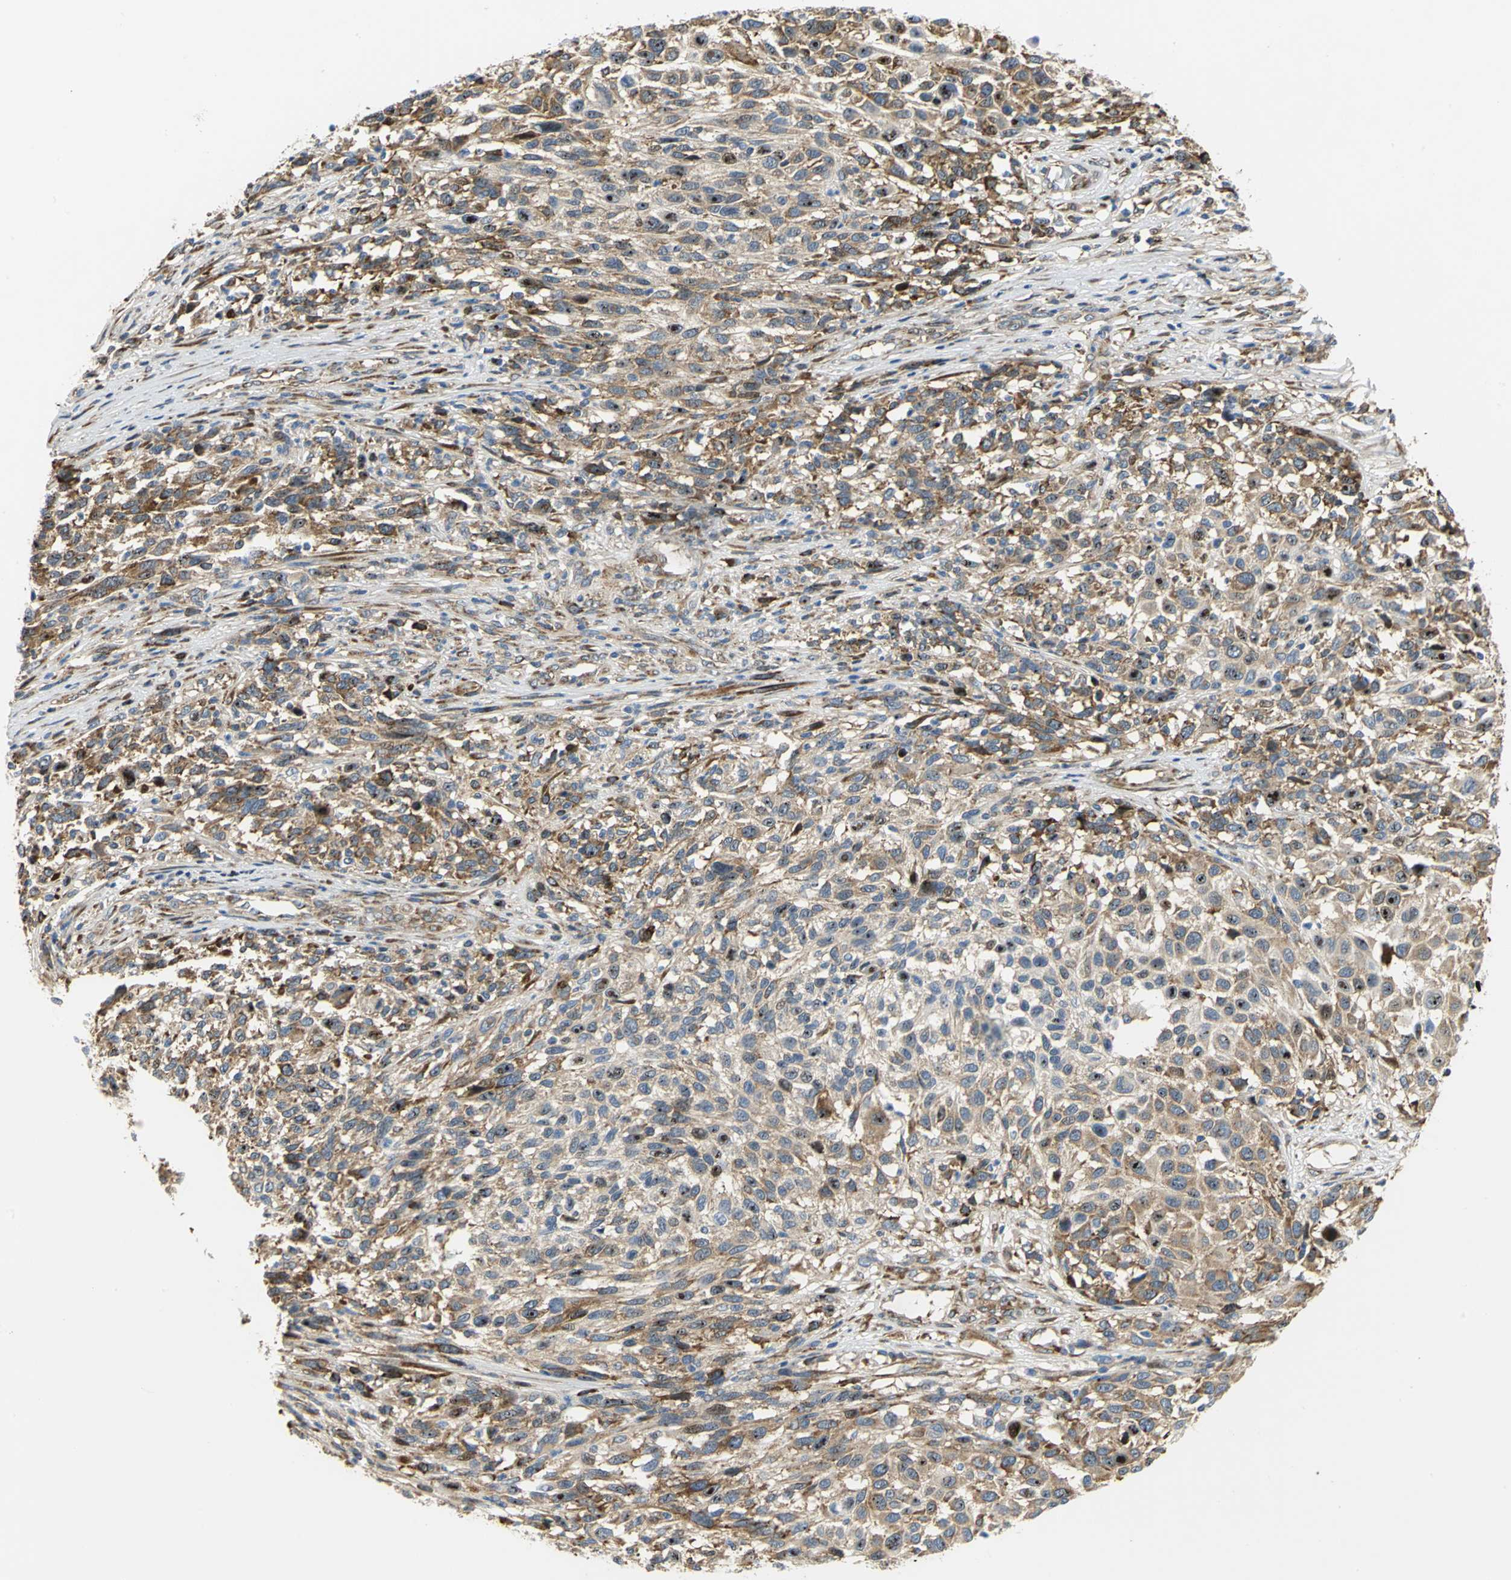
{"staining": {"intensity": "moderate", "quantity": ">75%", "location": "cytoplasmic/membranous,nuclear"}, "tissue": "melanoma", "cell_type": "Tumor cells", "image_type": "cancer", "snomed": [{"axis": "morphology", "description": "Malignant melanoma, Metastatic site"}, {"axis": "topography", "description": "Lymph node"}], "caption": "Immunohistochemical staining of malignant melanoma (metastatic site) shows medium levels of moderate cytoplasmic/membranous and nuclear protein positivity in about >75% of tumor cells. (Brightfield microscopy of DAB IHC at high magnification).", "gene": "YBX1", "patient": {"sex": "male", "age": 61}}